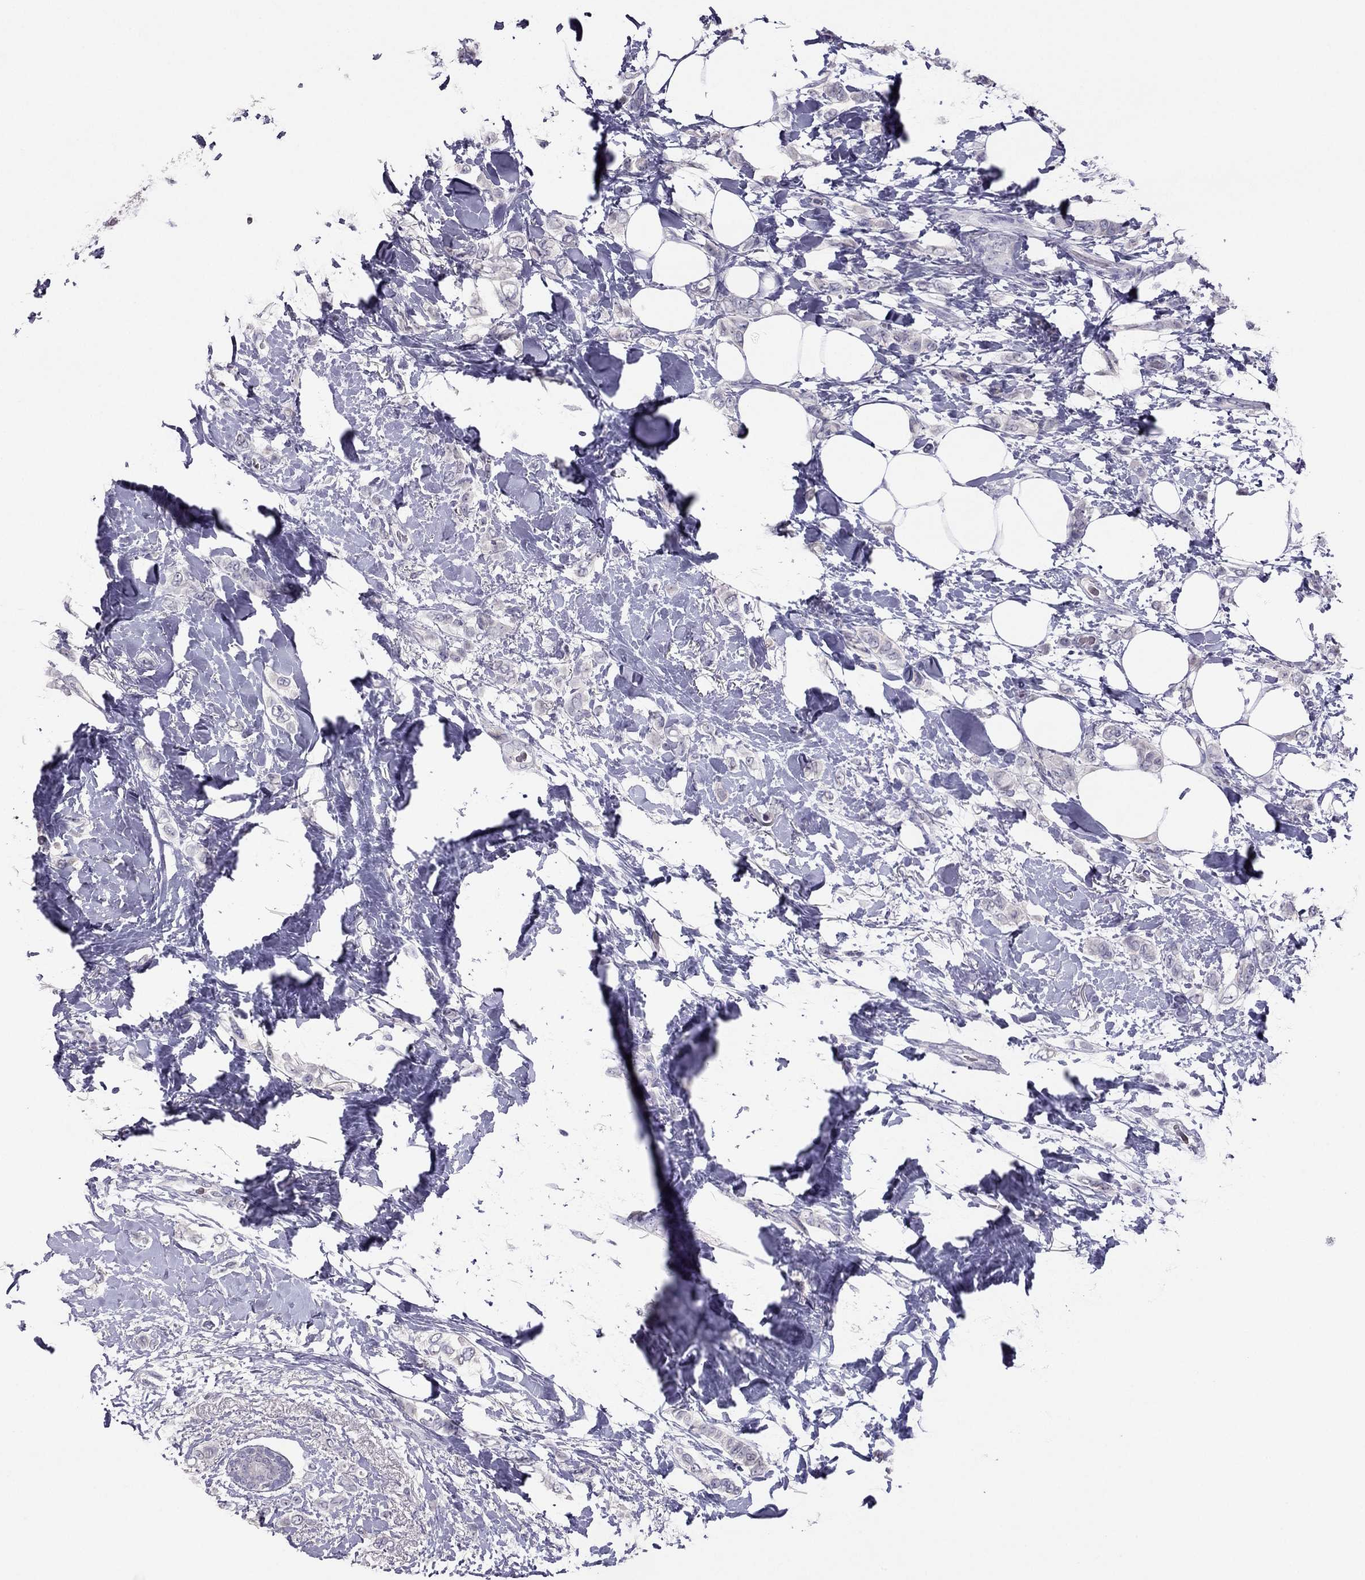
{"staining": {"intensity": "negative", "quantity": "none", "location": "none"}, "tissue": "breast cancer", "cell_type": "Tumor cells", "image_type": "cancer", "snomed": [{"axis": "morphology", "description": "Lobular carcinoma"}, {"axis": "topography", "description": "Breast"}], "caption": "Immunohistochemistry (IHC) image of neoplastic tissue: human breast cancer stained with DAB (3,3'-diaminobenzidine) exhibits no significant protein staining in tumor cells.", "gene": "RGS8", "patient": {"sex": "female", "age": 66}}